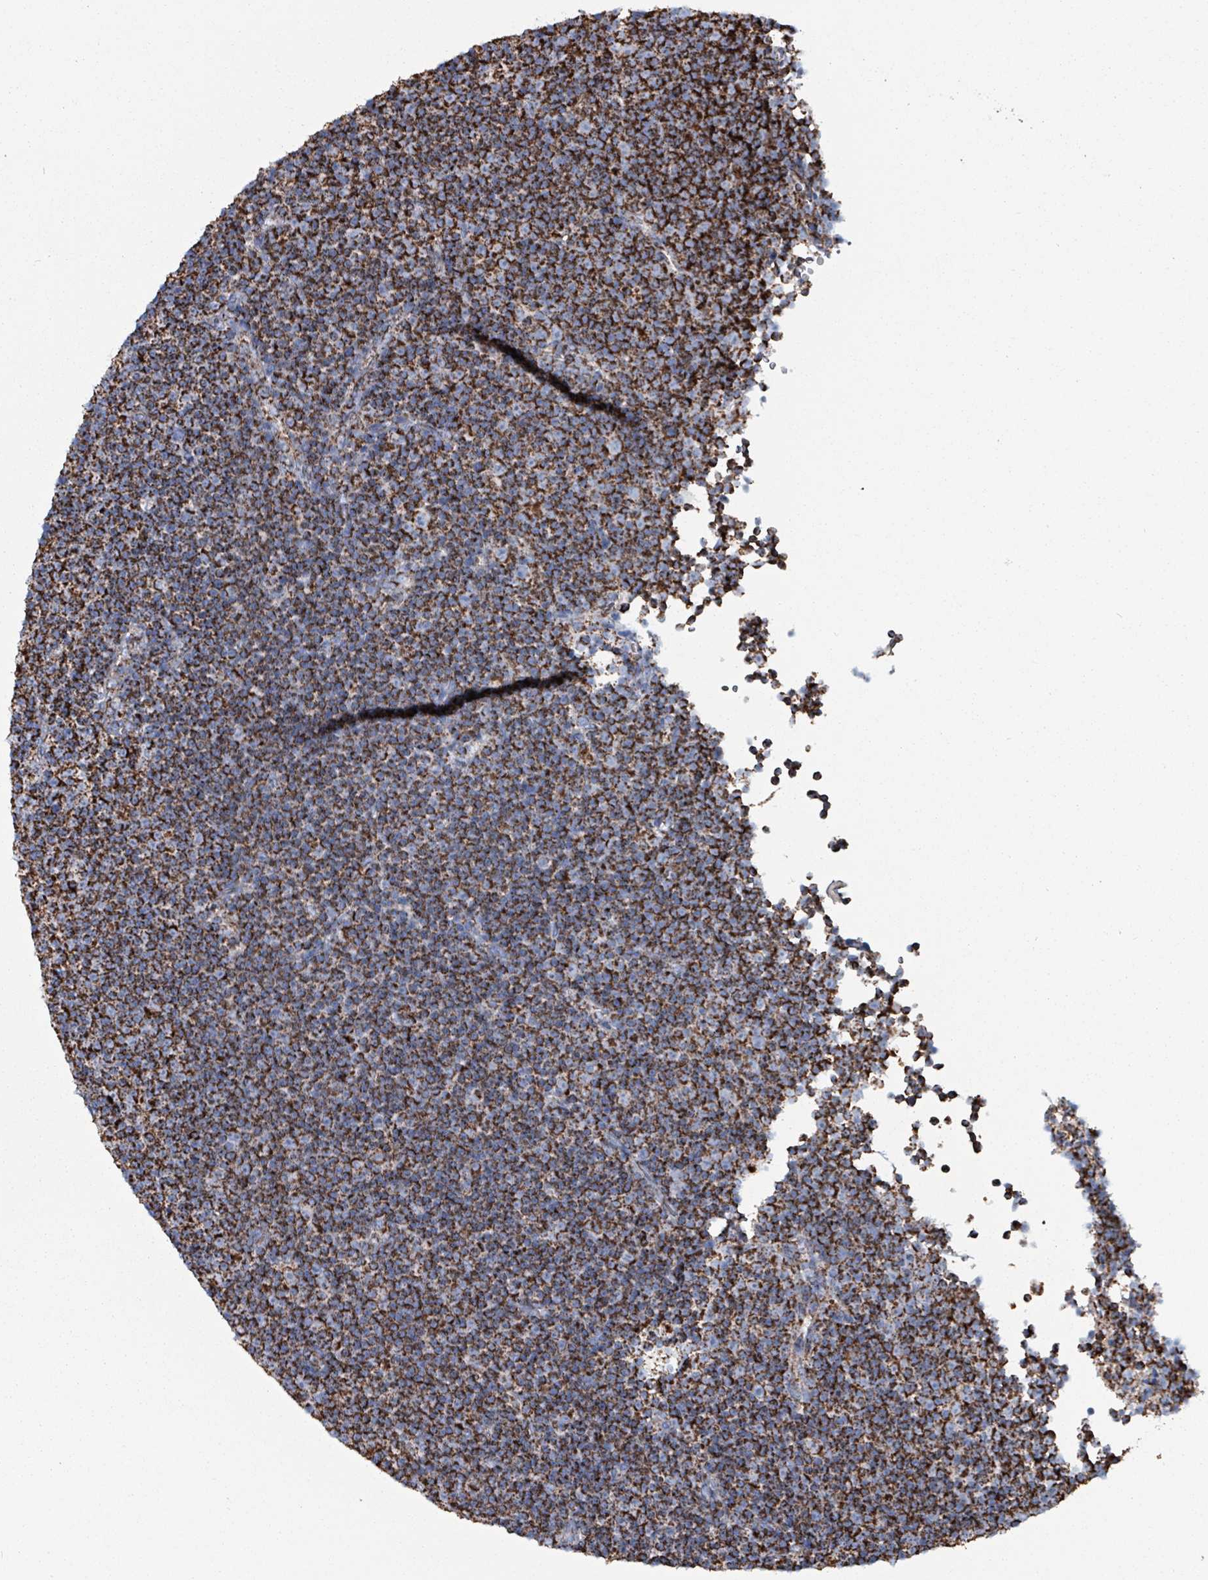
{"staining": {"intensity": "strong", "quantity": ">75%", "location": "cytoplasmic/membranous"}, "tissue": "lymphoma", "cell_type": "Tumor cells", "image_type": "cancer", "snomed": [{"axis": "morphology", "description": "Malignant lymphoma, non-Hodgkin's type, Low grade"}, {"axis": "topography", "description": "Lymph node"}], "caption": "Immunohistochemistry (IHC) (DAB (3,3'-diaminobenzidine)) staining of malignant lymphoma, non-Hodgkin's type (low-grade) exhibits strong cytoplasmic/membranous protein positivity in approximately >75% of tumor cells. The protein of interest is stained brown, and the nuclei are stained in blue (DAB (3,3'-diaminobenzidine) IHC with brightfield microscopy, high magnification).", "gene": "IDH3B", "patient": {"sex": "female", "age": 67}}